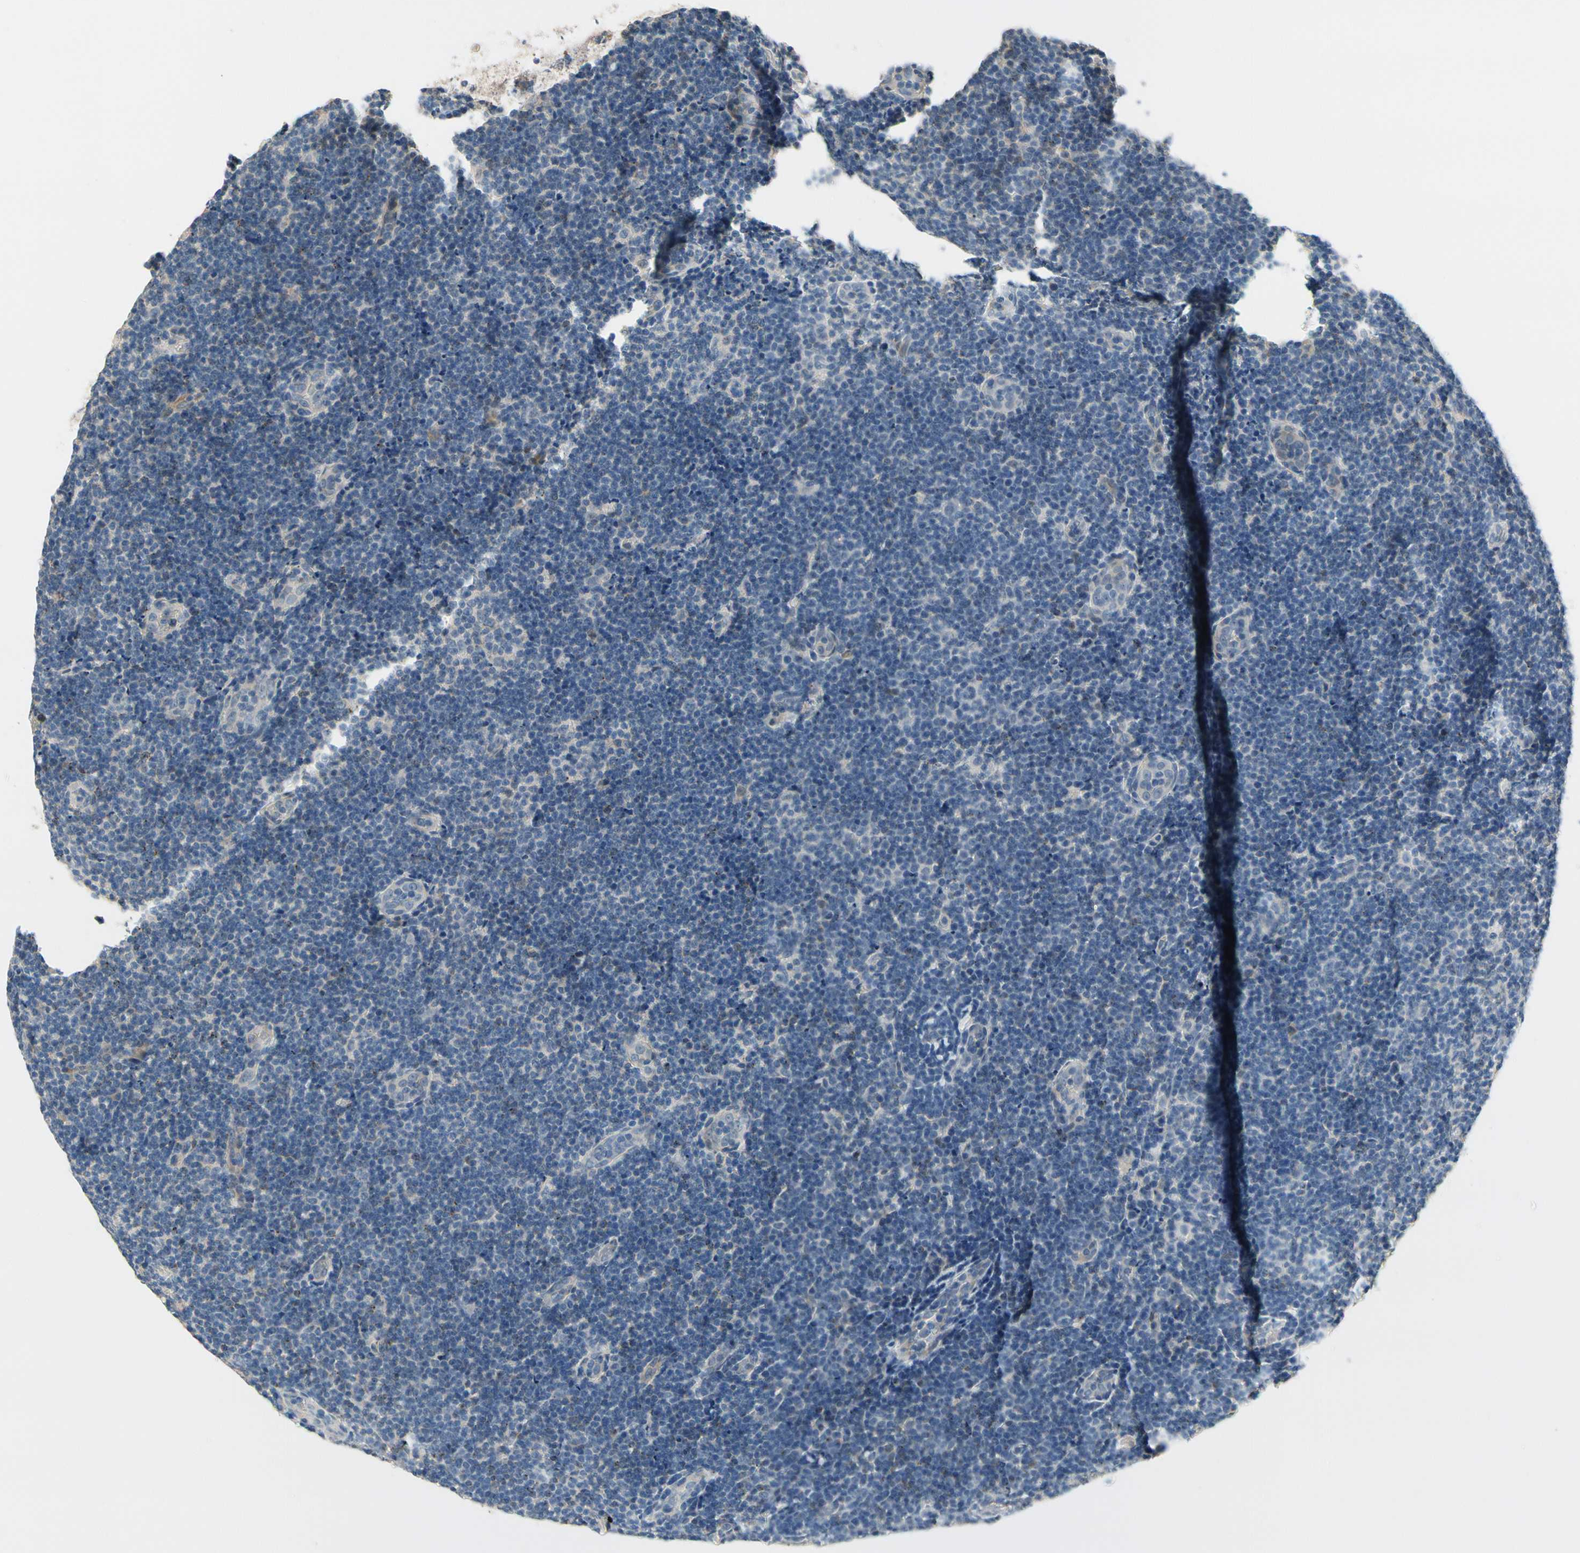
{"staining": {"intensity": "negative", "quantity": "none", "location": "none"}, "tissue": "lymphoma", "cell_type": "Tumor cells", "image_type": "cancer", "snomed": [{"axis": "morphology", "description": "Malignant lymphoma, non-Hodgkin's type, Low grade"}, {"axis": "topography", "description": "Lymph node"}], "caption": "IHC photomicrograph of lymphoma stained for a protein (brown), which shows no expression in tumor cells.", "gene": "SLC27A6", "patient": {"sex": "male", "age": 83}}